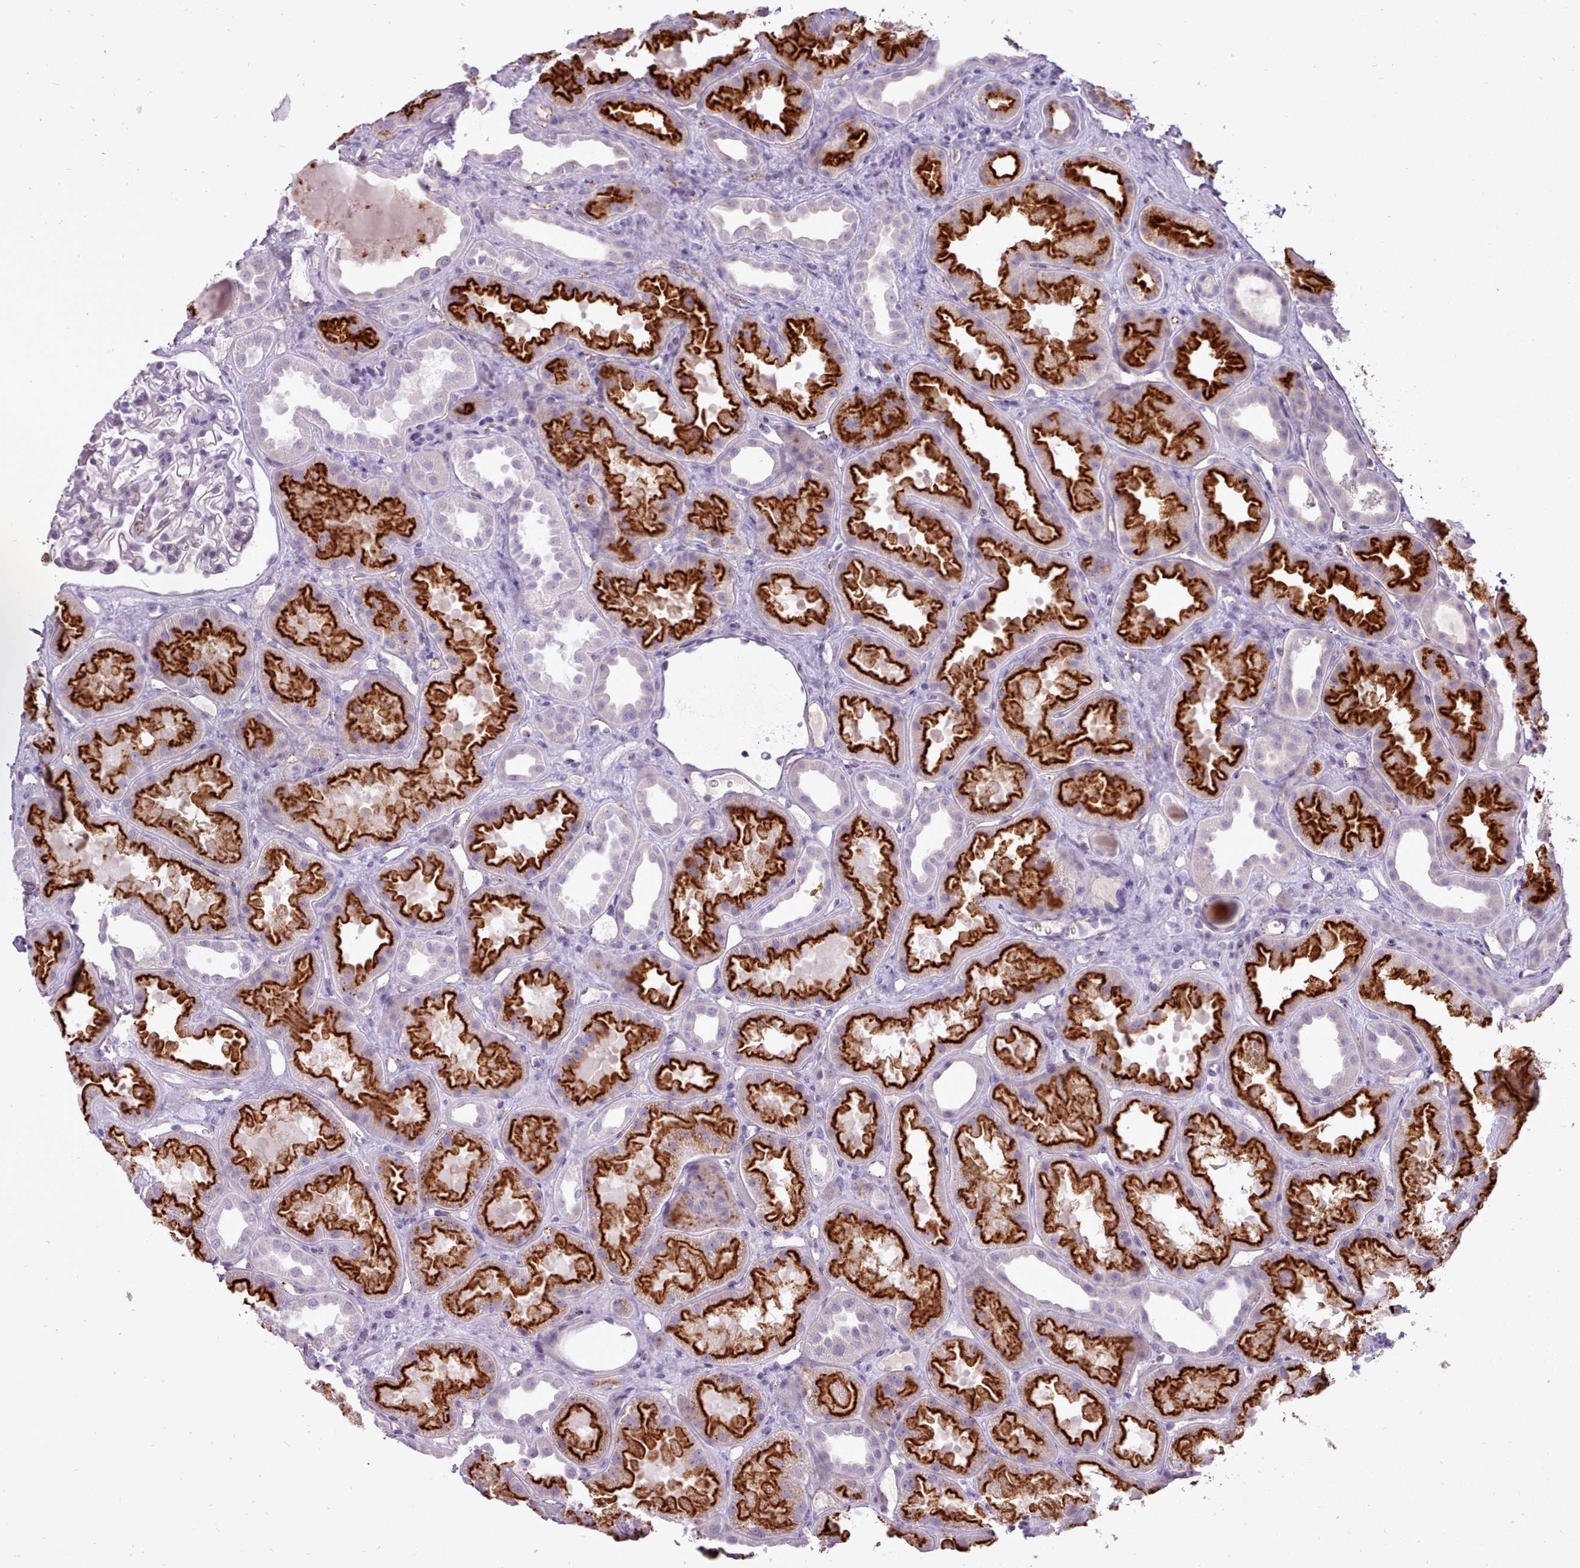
{"staining": {"intensity": "negative", "quantity": "none", "location": "none"}, "tissue": "kidney", "cell_type": "Cells in glomeruli", "image_type": "normal", "snomed": [{"axis": "morphology", "description": "Normal tissue, NOS"}, {"axis": "topography", "description": "Kidney"}], "caption": "Immunohistochemistry (IHC) of benign kidney exhibits no staining in cells in glomeruli. The staining is performed using DAB (3,3'-diaminobenzidine) brown chromogen with nuclei counter-stained in using hematoxylin.", "gene": "ATRAID", "patient": {"sex": "male", "age": 61}}